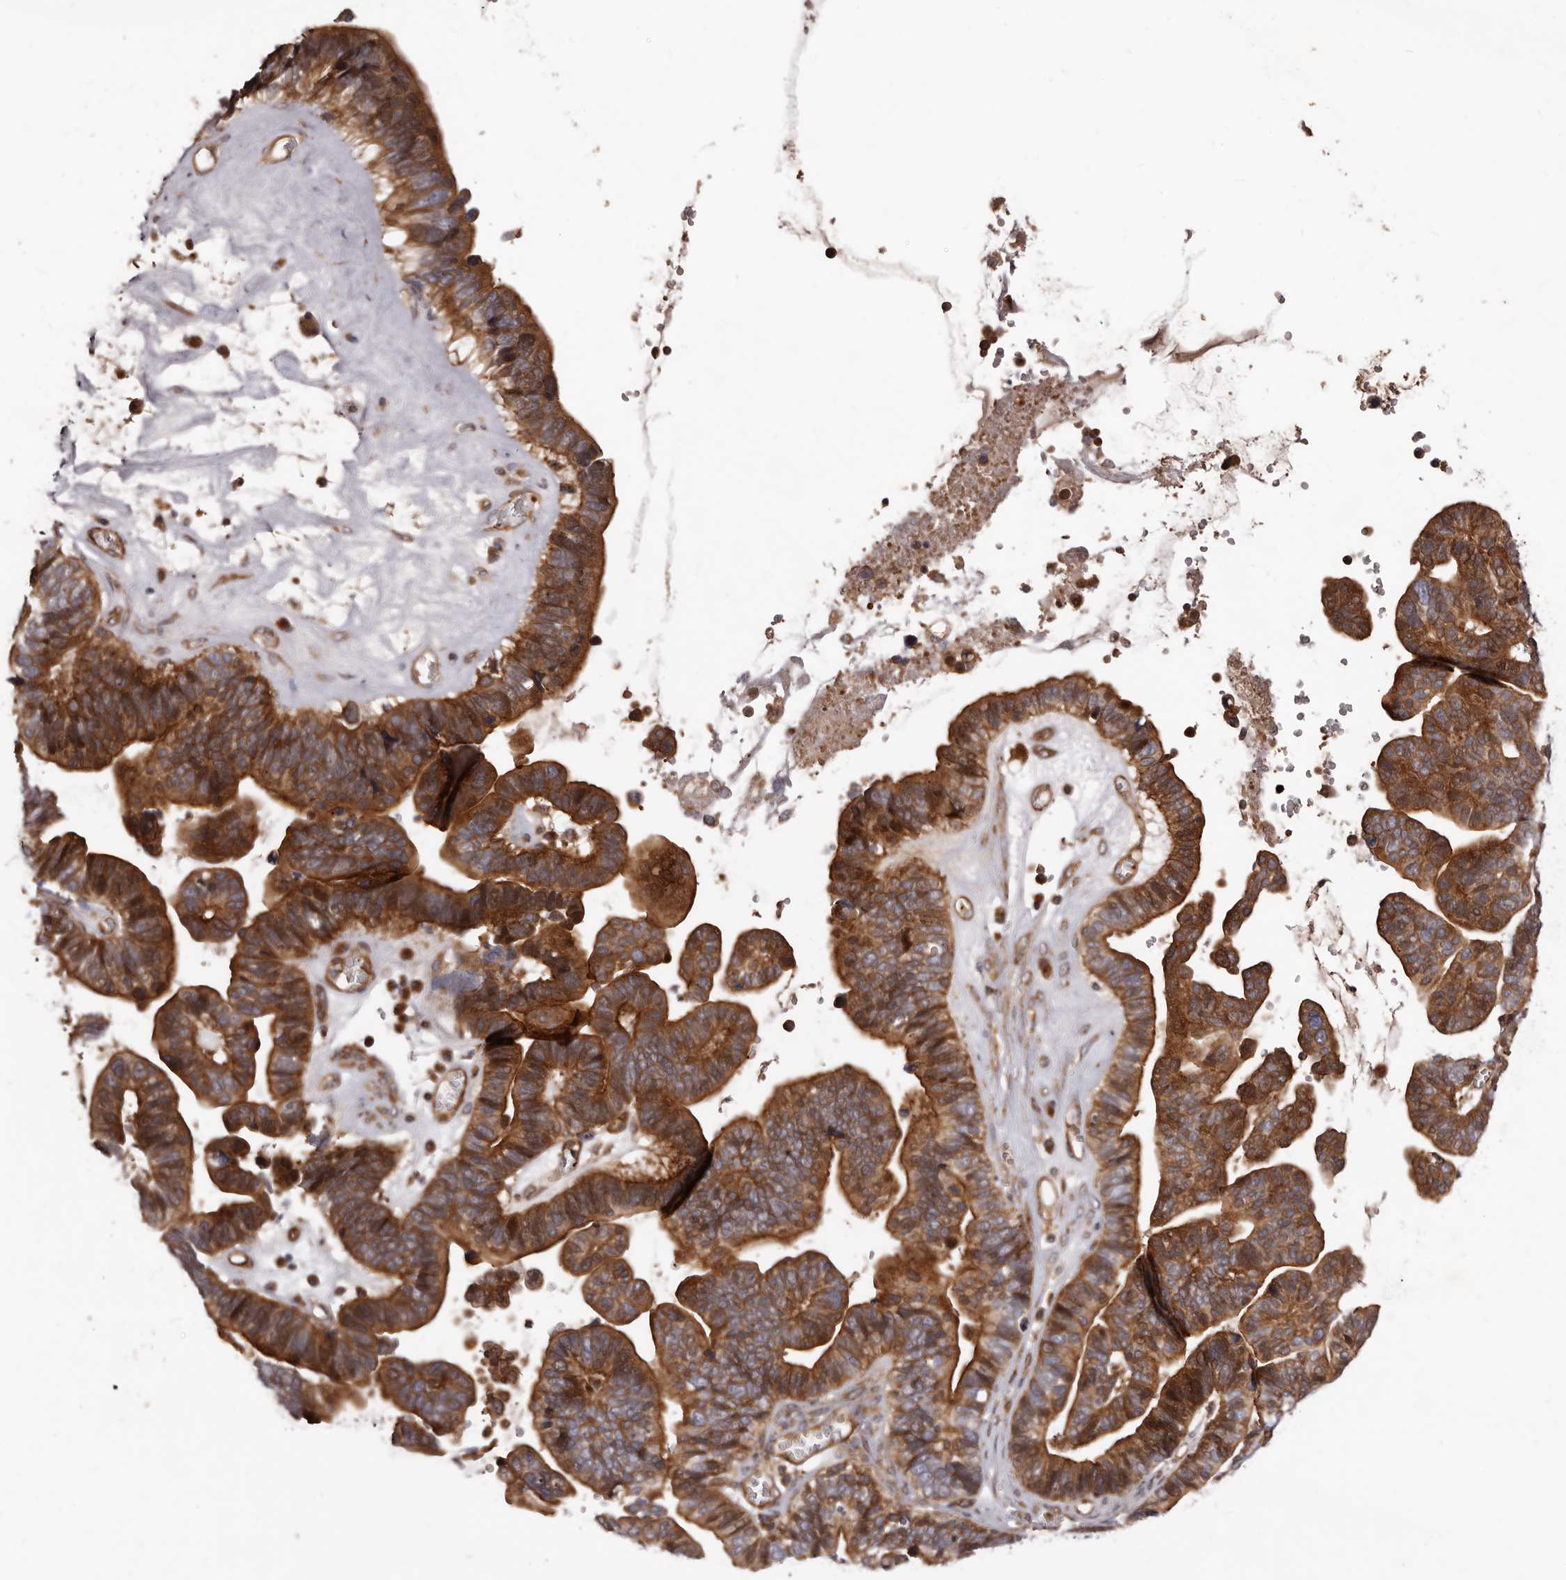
{"staining": {"intensity": "strong", "quantity": ">75%", "location": "cytoplasmic/membranous"}, "tissue": "ovarian cancer", "cell_type": "Tumor cells", "image_type": "cancer", "snomed": [{"axis": "morphology", "description": "Cystadenocarcinoma, serous, NOS"}, {"axis": "topography", "description": "Ovary"}], "caption": "Immunohistochemistry (IHC) (DAB (3,3'-diaminobenzidine)) staining of ovarian cancer demonstrates strong cytoplasmic/membranous protein expression in about >75% of tumor cells.", "gene": "GTPBP1", "patient": {"sex": "female", "age": 56}}